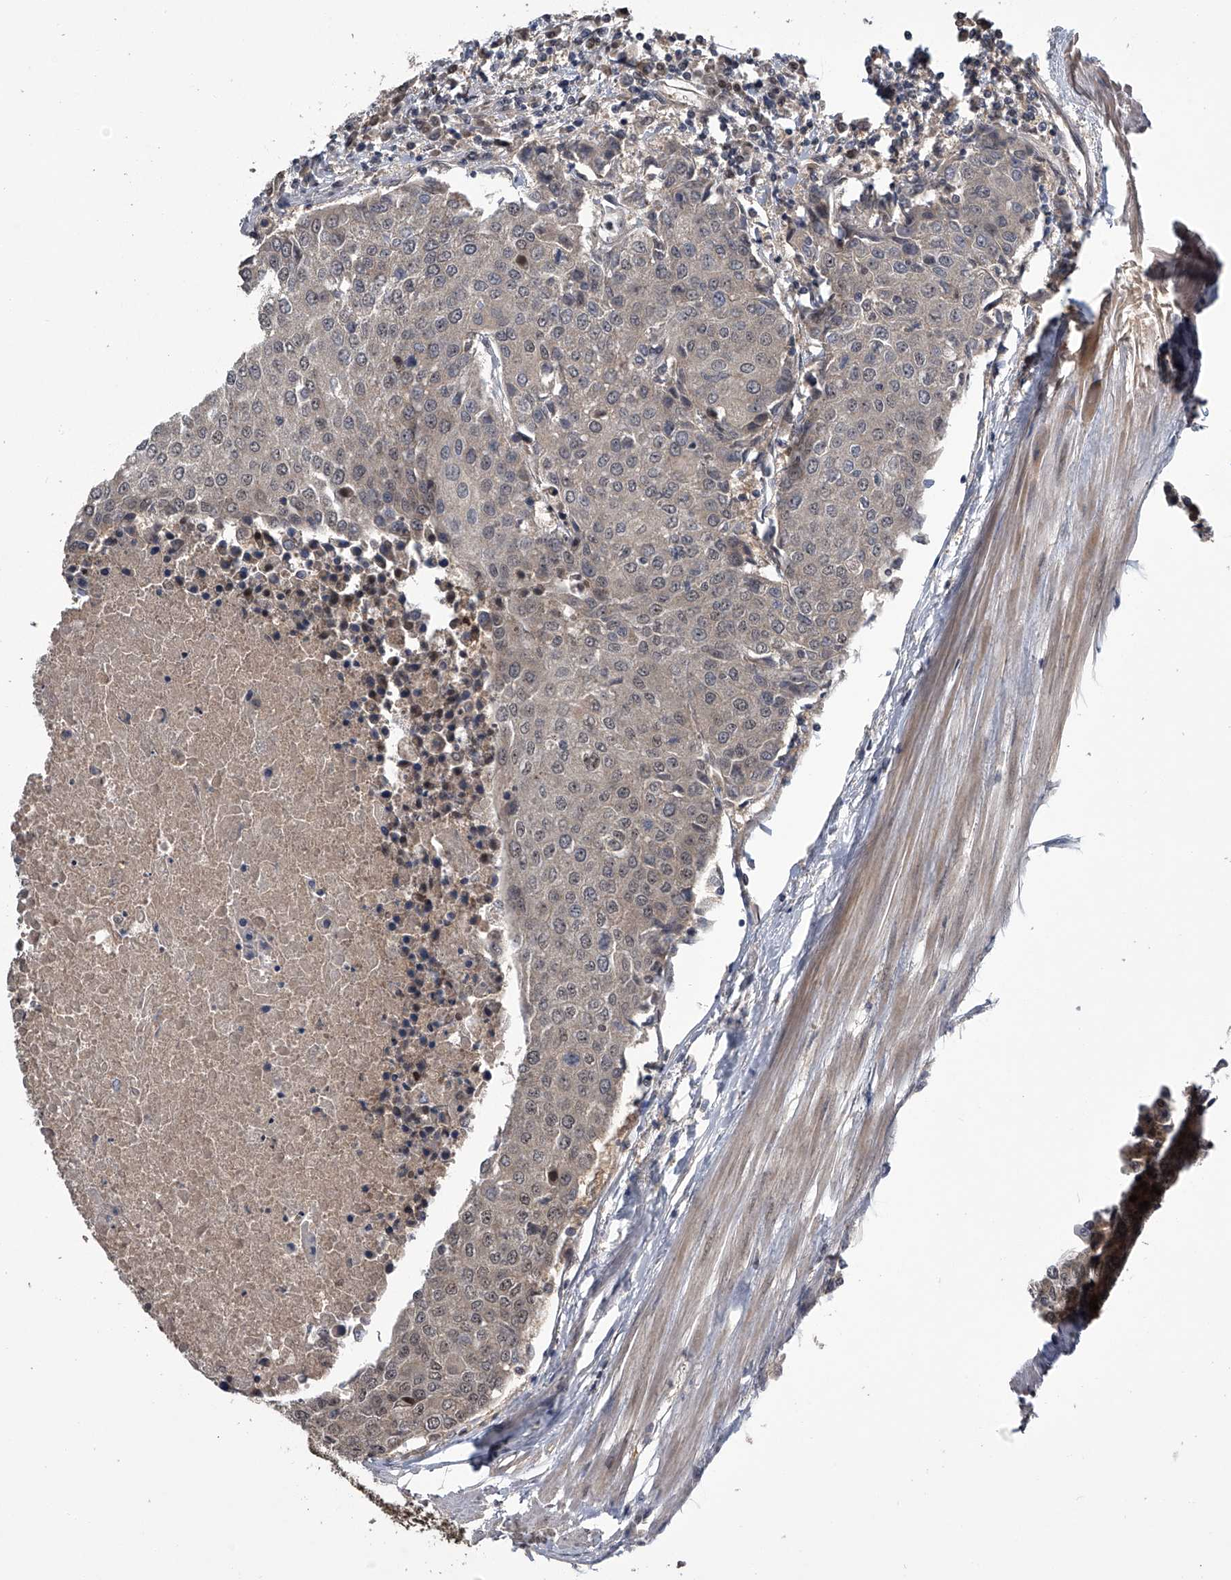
{"staining": {"intensity": "negative", "quantity": "none", "location": "none"}, "tissue": "urothelial cancer", "cell_type": "Tumor cells", "image_type": "cancer", "snomed": [{"axis": "morphology", "description": "Urothelial carcinoma, High grade"}, {"axis": "topography", "description": "Urinary bladder"}], "caption": "DAB (3,3'-diaminobenzidine) immunohistochemical staining of urothelial carcinoma (high-grade) demonstrates no significant staining in tumor cells. The staining is performed using DAB brown chromogen with nuclei counter-stained in using hematoxylin.", "gene": "SLC12A8", "patient": {"sex": "female", "age": 85}}